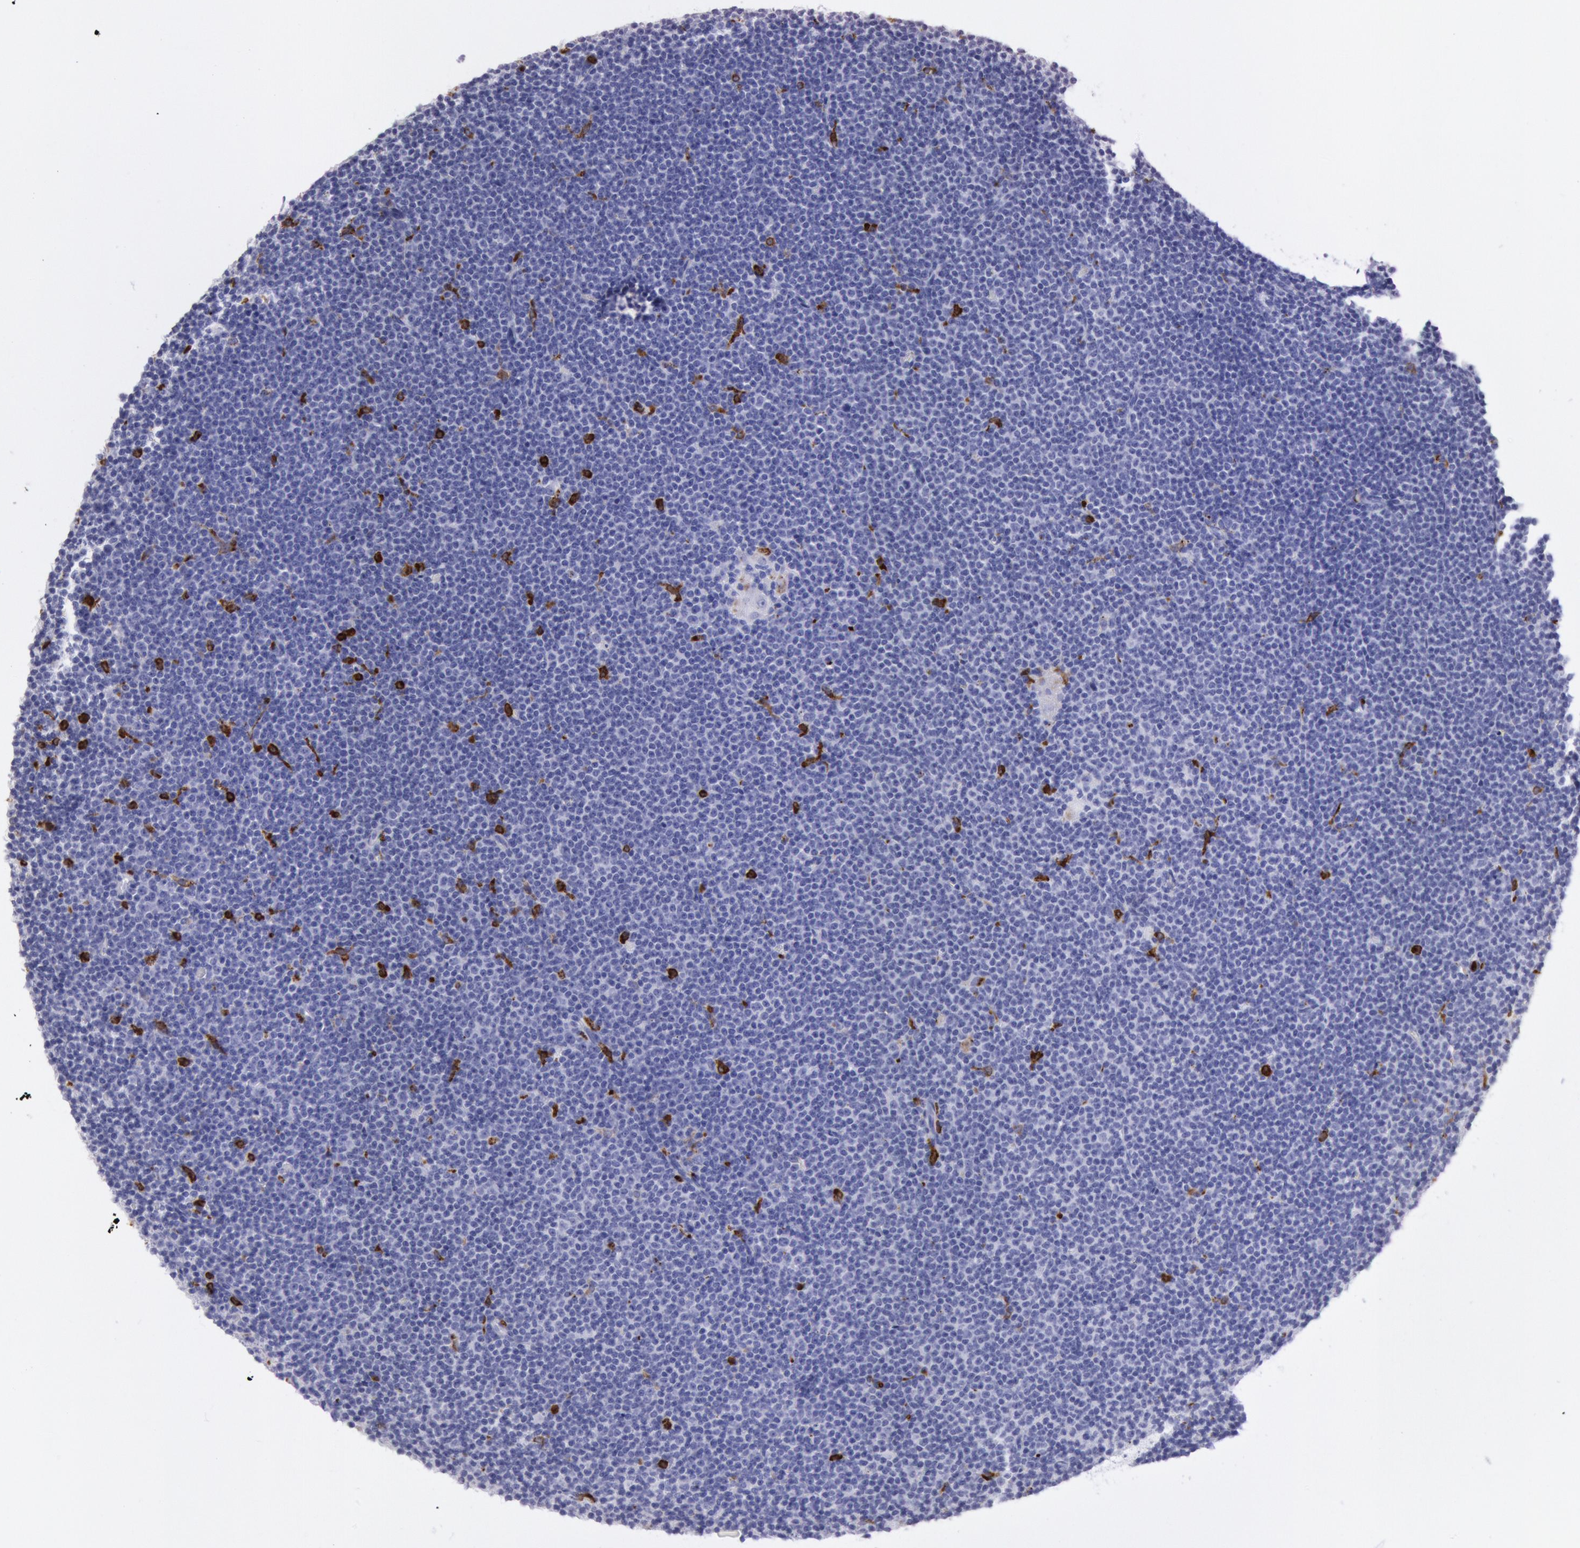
{"staining": {"intensity": "negative", "quantity": "none", "location": "none"}, "tissue": "lymphoma", "cell_type": "Tumor cells", "image_type": "cancer", "snomed": [{"axis": "morphology", "description": "Malignant lymphoma, non-Hodgkin's type, Low grade"}, {"axis": "topography", "description": "Lymph node"}], "caption": "Histopathology image shows no protein expression in tumor cells of low-grade malignant lymphoma, non-Hodgkin's type tissue.", "gene": "FCN1", "patient": {"sex": "female", "age": 69}}